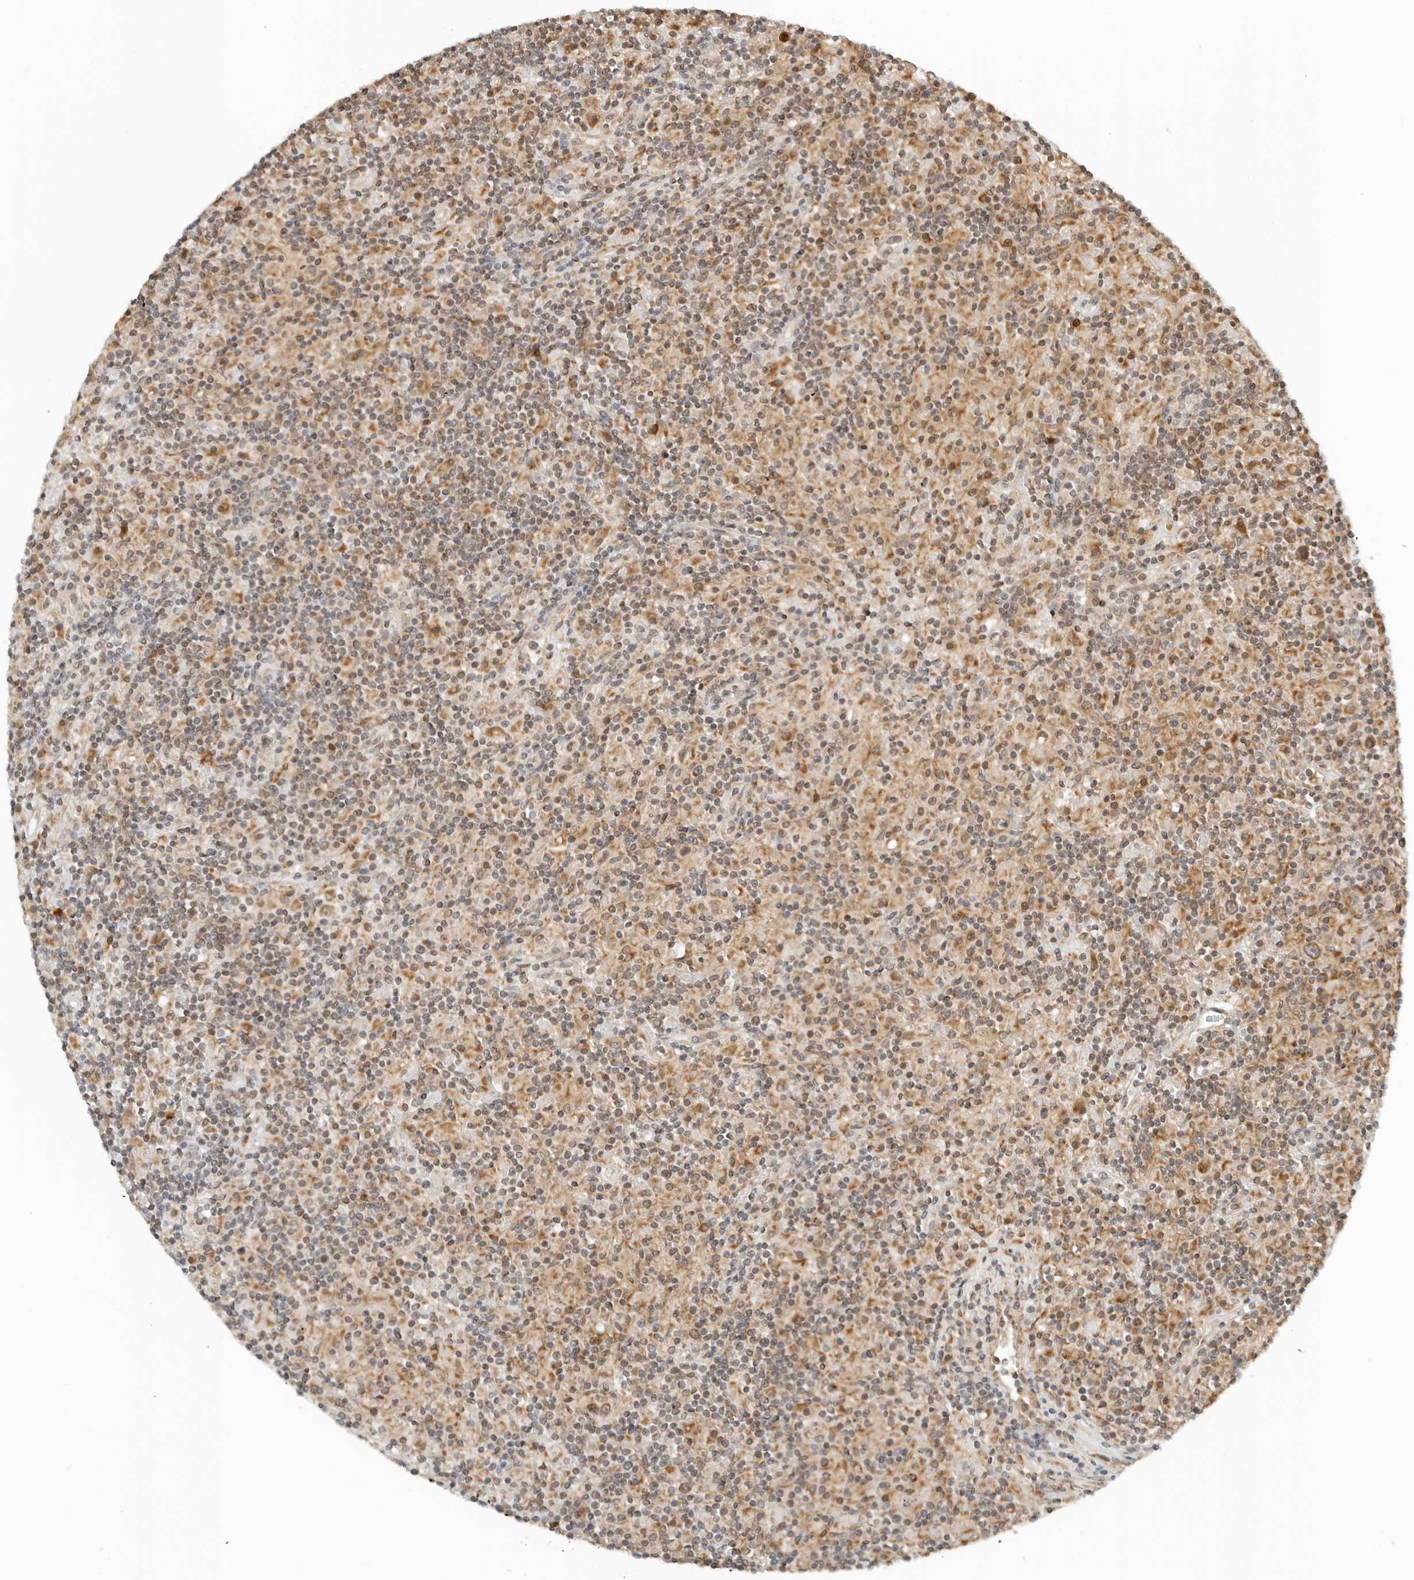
{"staining": {"intensity": "moderate", "quantity": ">75%", "location": "cytoplasmic/membranous"}, "tissue": "lymphoma", "cell_type": "Tumor cells", "image_type": "cancer", "snomed": [{"axis": "morphology", "description": "Hodgkin's disease, NOS"}, {"axis": "topography", "description": "Lymph node"}], "caption": "Lymphoma stained for a protein shows moderate cytoplasmic/membranous positivity in tumor cells.", "gene": "RC3H1", "patient": {"sex": "male", "age": 70}}